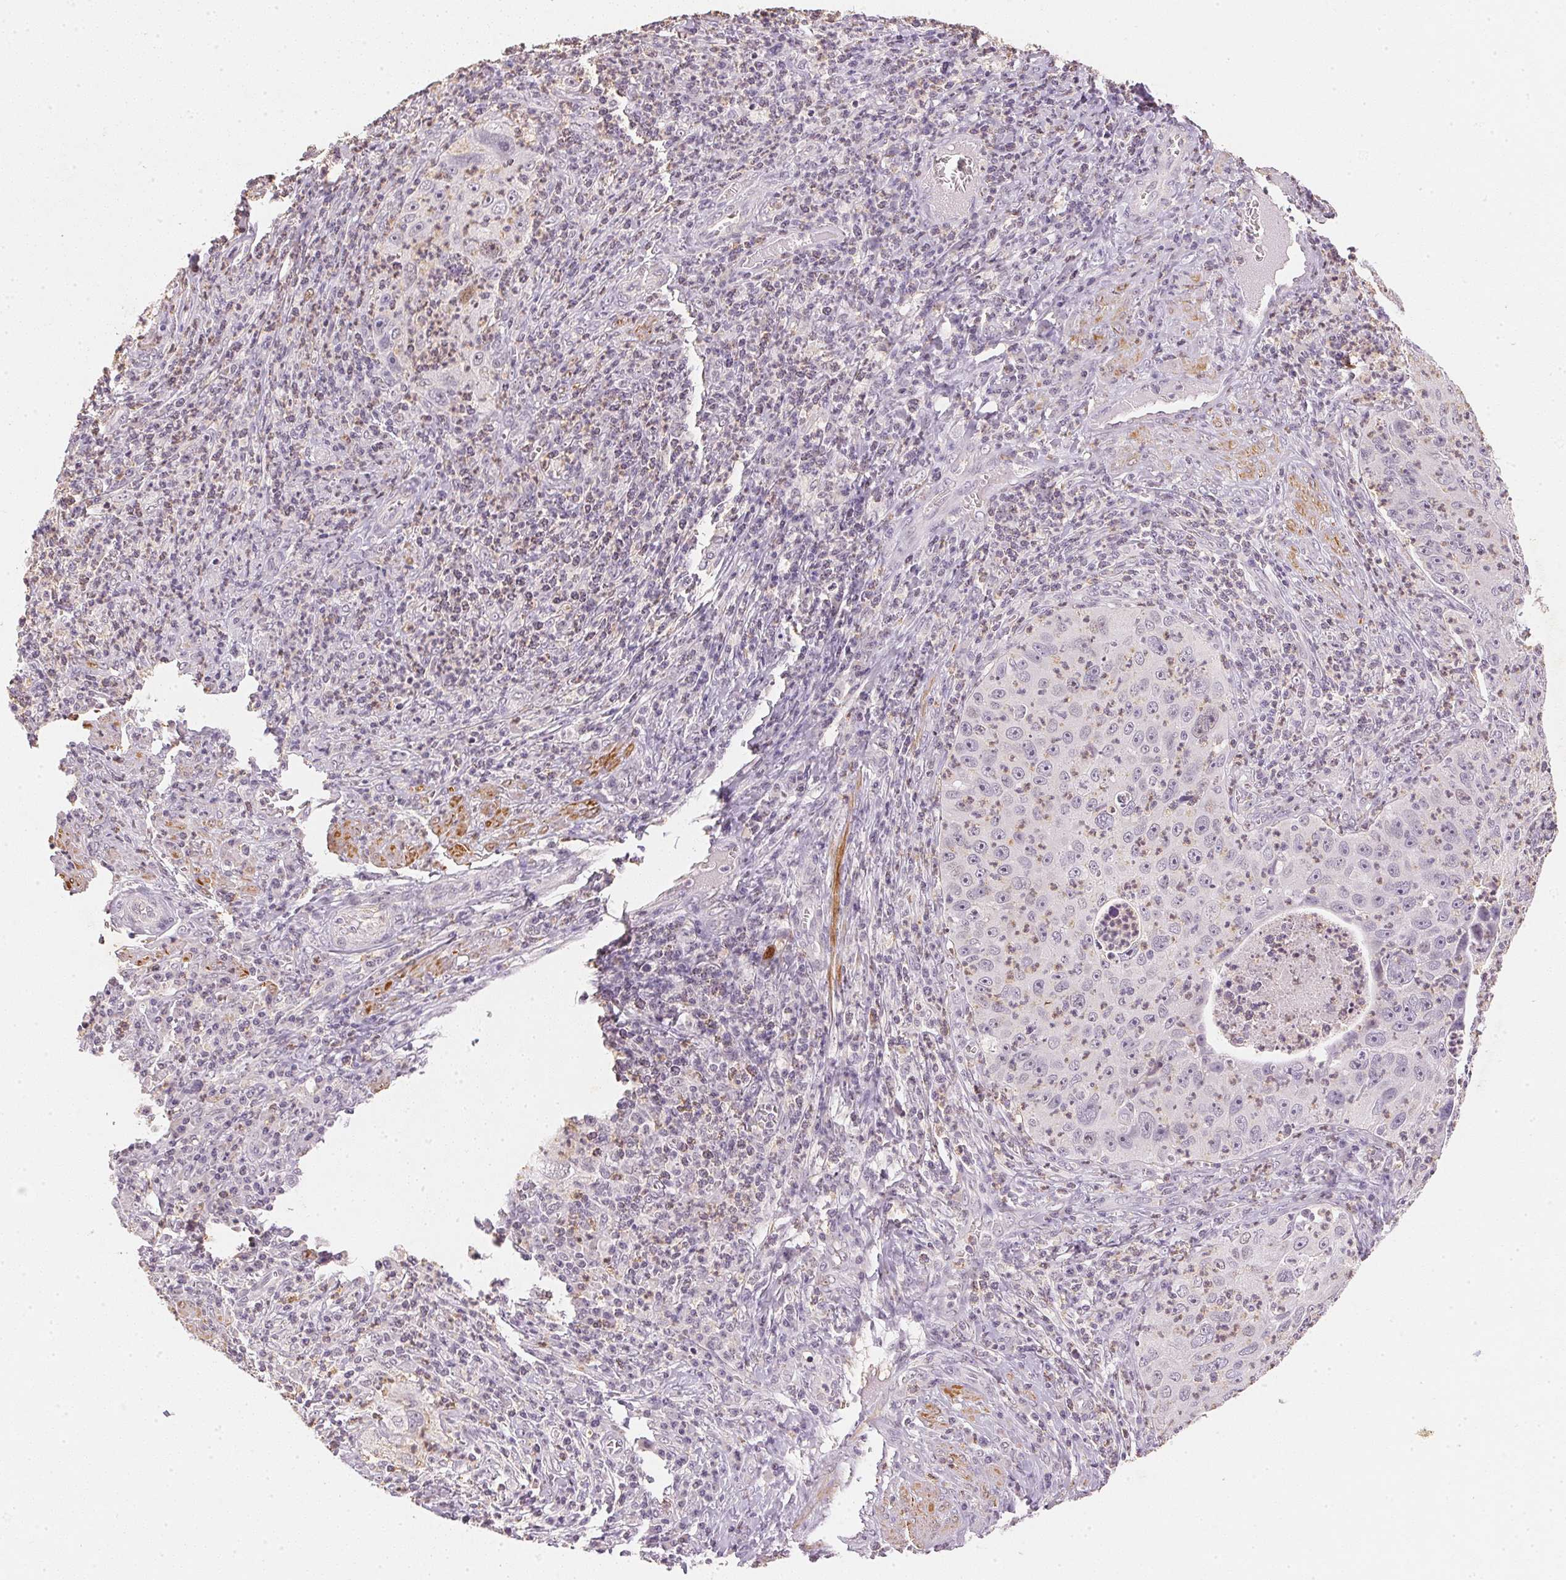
{"staining": {"intensity": "moderate", "quantity": "<25%", "location": "cytoplasmic/membranous,nuclear"}, "tissue": "cervical cancer", "cell_type": "Tumor cells", "image_type": "cancer", "snomed": [{"axis": "morphology", "description": "Squamous cell carcinoma, NOS"}, {"axis": "topography", "description": "Cervix"}], "caption": "The histopathology image reveals a brown stain indicating the presence of a protein in the cytoplasmic/membranous and nuclear of tumor cells in cervical cancer (squamous cell carcinoma). The protein of interest is shown in brown color, while the nuclei are stained blue.", "gene": "SMTN", "patient": {"sex": "female", "age": 30}}